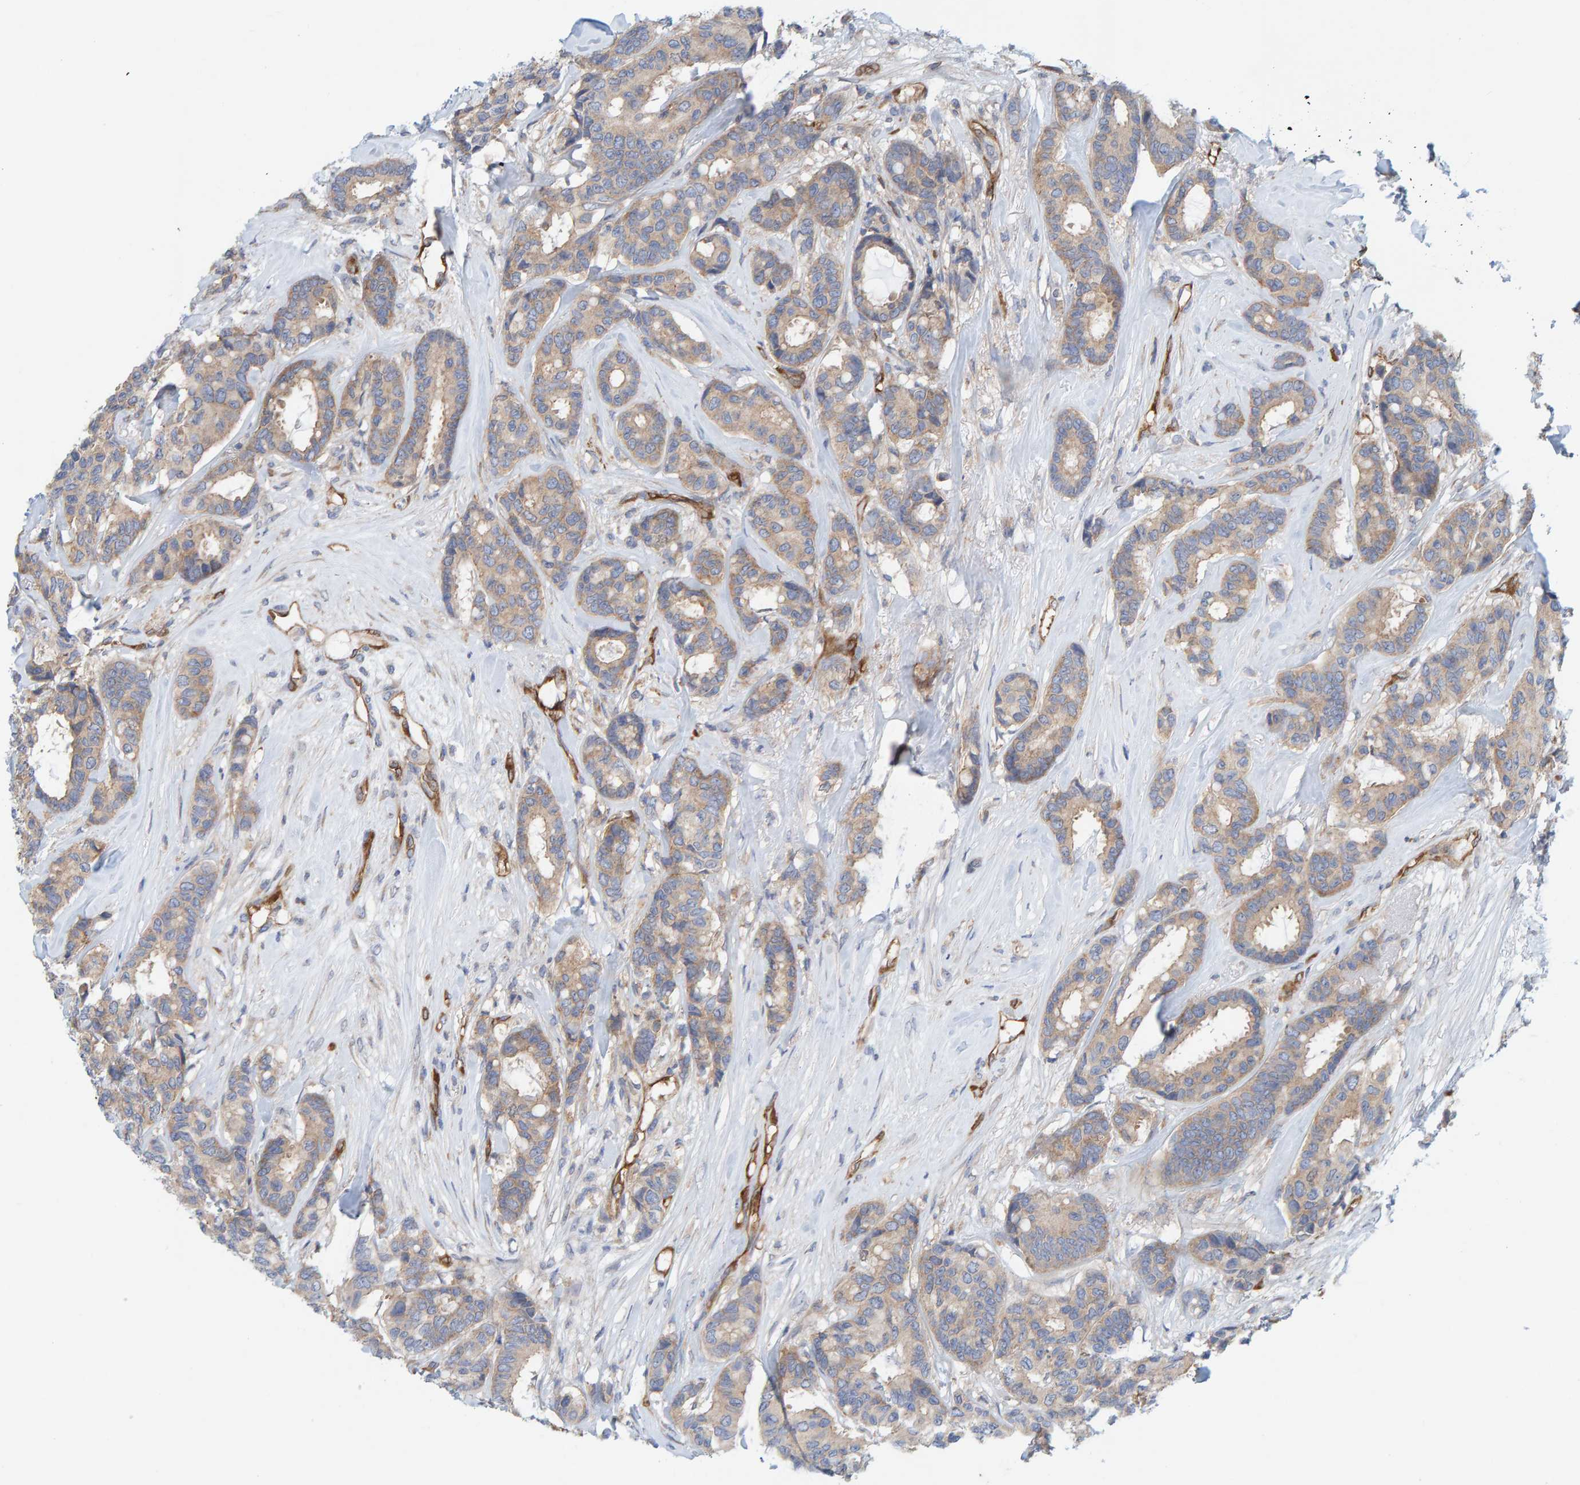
{"staining": {"intensity": "weak", "quantity": ">75%", "location": "cytoplasmic/membranous"}, "tissue": "breast cancer", "cell_type": "Tumor cells", "image_type": "cancer", "snomed": [{"axis": "morphology", "description": "Duct carcinoma"}, {"axis": "topography", "description": "Breast"}], "caption": "Weak cytoplasmic/membranous protein positivity is seen in approximately >75% of tumor cells in breast intraductal carcinoma.", "gene": "PRKD2", "patient": {"sex": "female", "age": 87}}